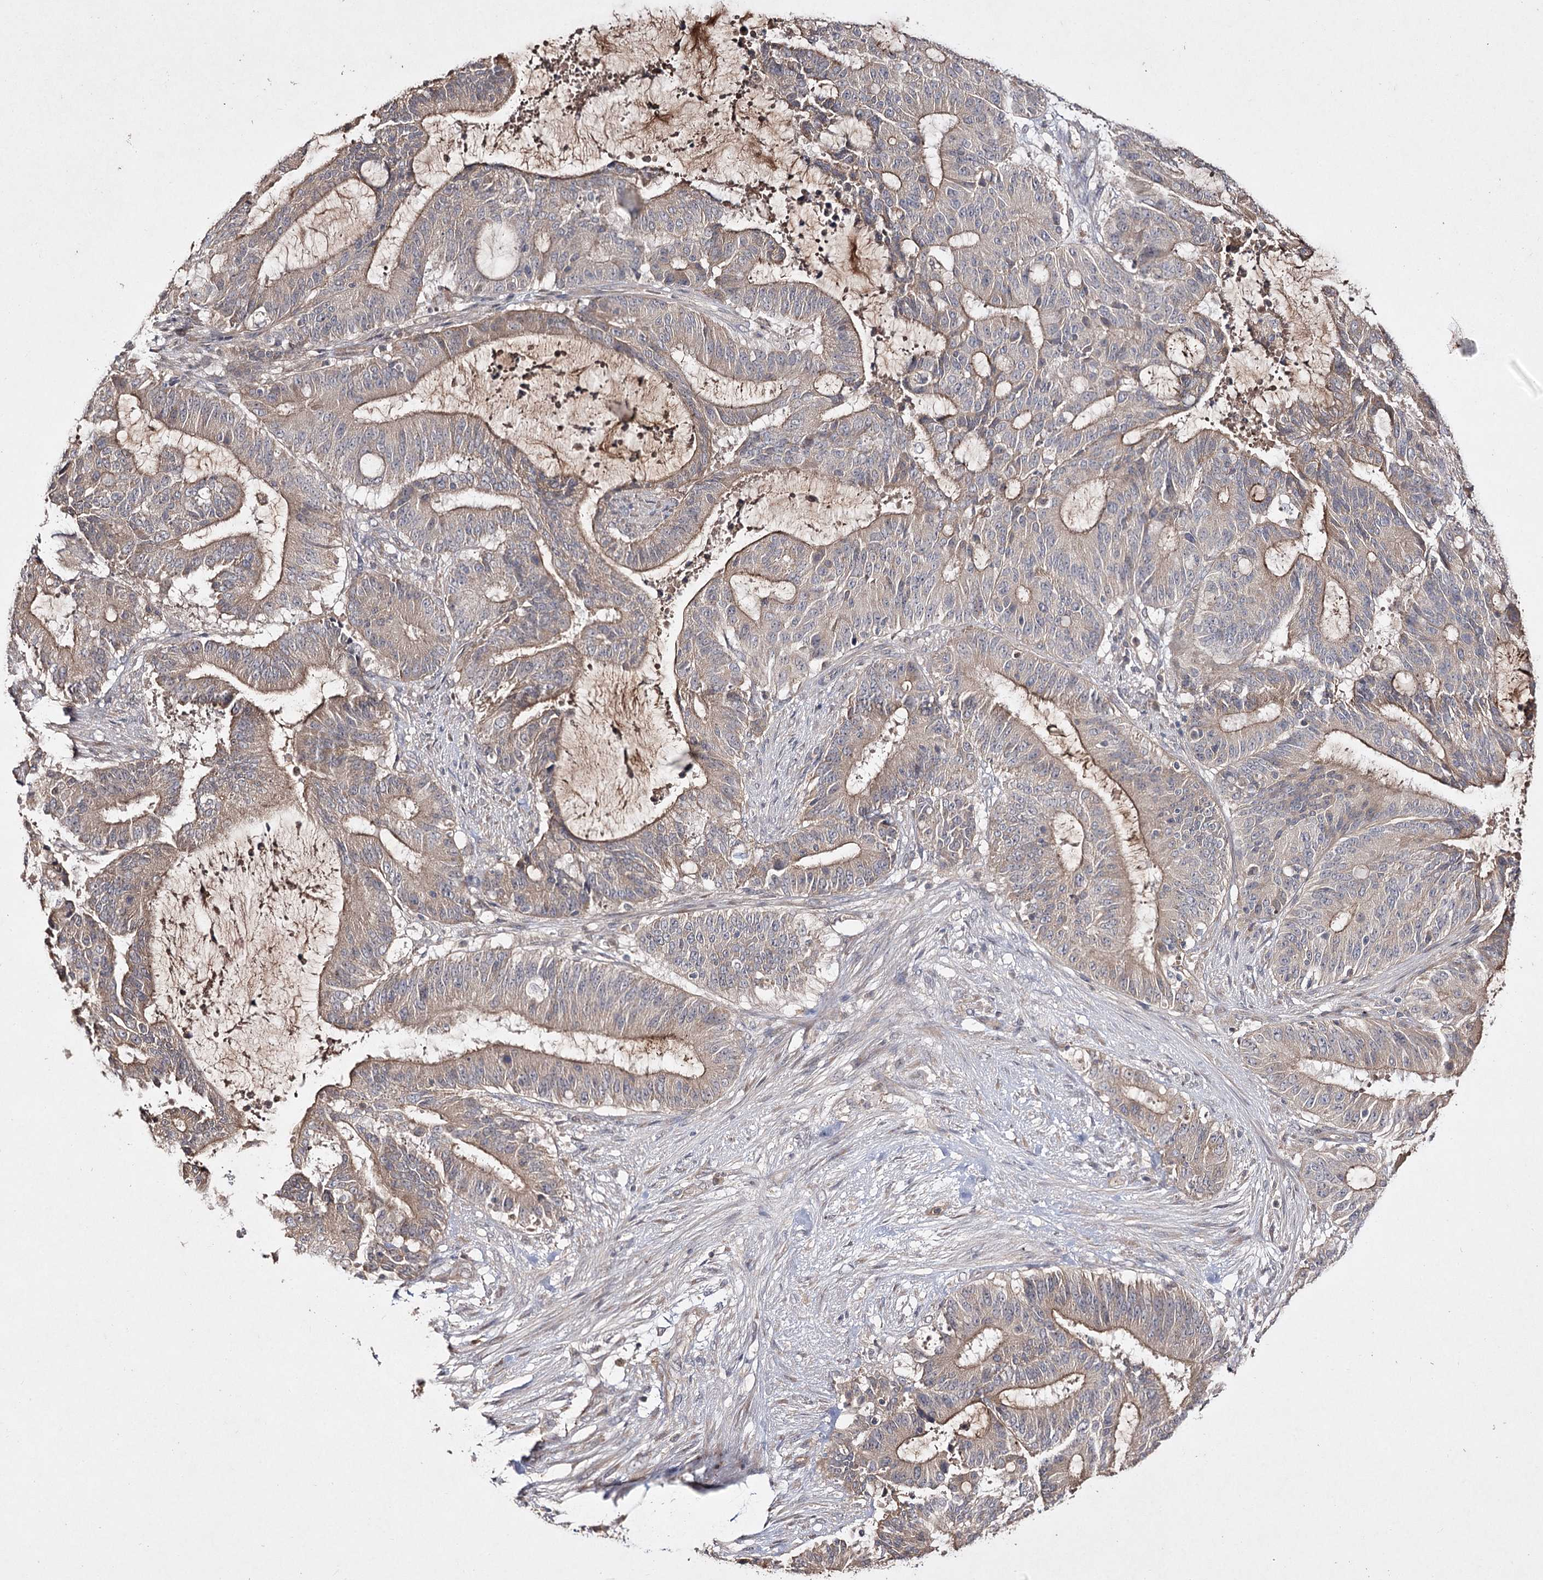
{"staining": {"intensity": "moderate", "quantity": "25%-75%", "location": "cytoplasmic/membranous"}, "tissue": "liver cancer", "cell_type": "Tumor cells", "image_type": "cancer", "snomed": [{"axis": "morphology", "description": "Normal tissue, NOS"}, {"axis": "morphology", "description": "Cholangiocarcinoma"}, {"axis": "topography", "description": "Liver"}, {"axis": "topography", "description": "Peripheral nerve tissue"}], "caption": "Tumor cells display medium levels of moderate cytoplasmic/membranous expression in about 25%-75% of cells in human cholangiocarcinoma (liver).", "gene": "FANCL", "patient": {"sex": "female", "age": 73}}